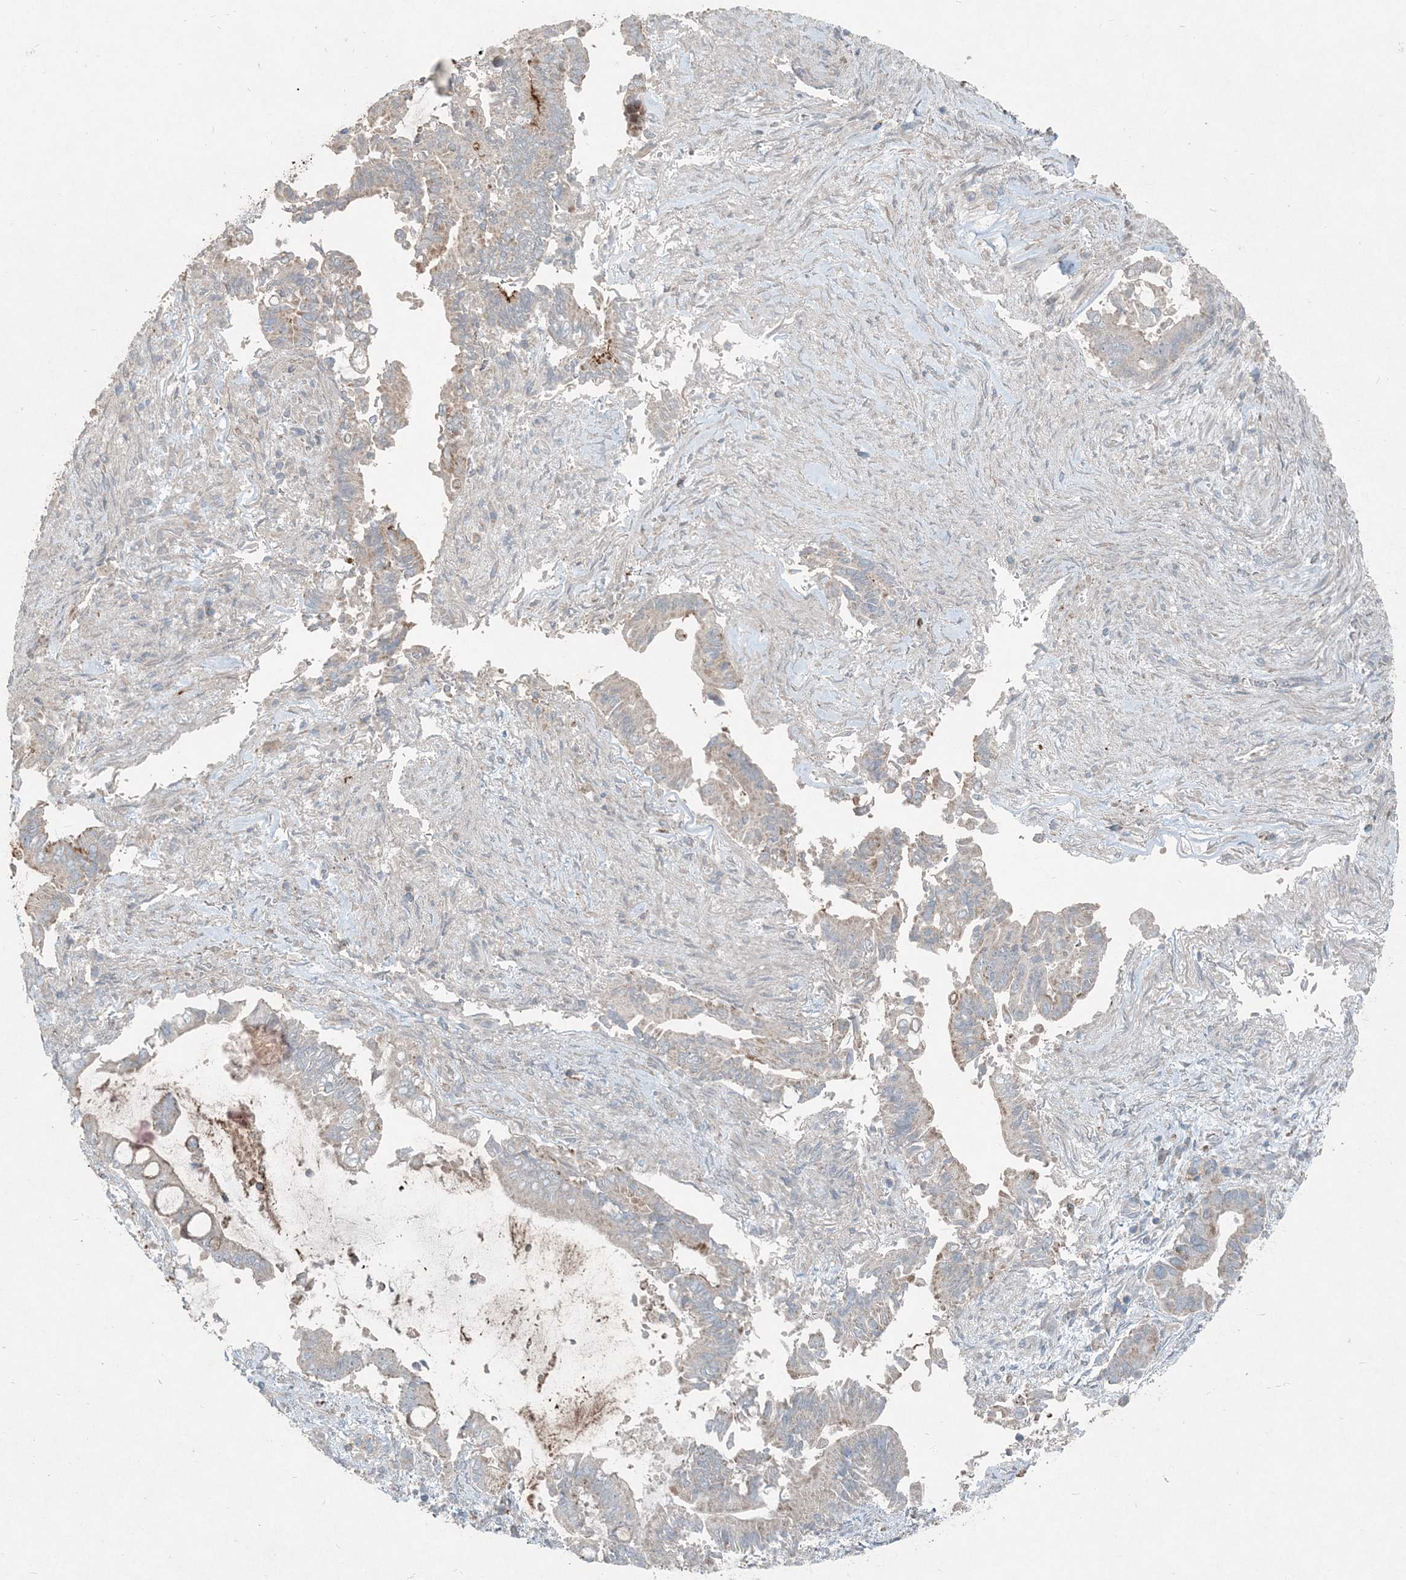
{"staining": {"intensity": "weak", "quantity": "<25%", "location": "cytoplasmic/membranous"}, "tissue": "pancreatic cancer", "cell_type": "Tumor cells", "image_type": "cancer", "snomed": [{"axis": "morphology", "description": "Adenocarcinoma, NOS"}, {"axis": "topography", "description": "Pancreas"}], "caption": "Immunohistochemical staining of pancreatic cancer shows no significant expression in tumor cells.", "gene": "INTU", "patient": {"sex": "male", "age": 68}}